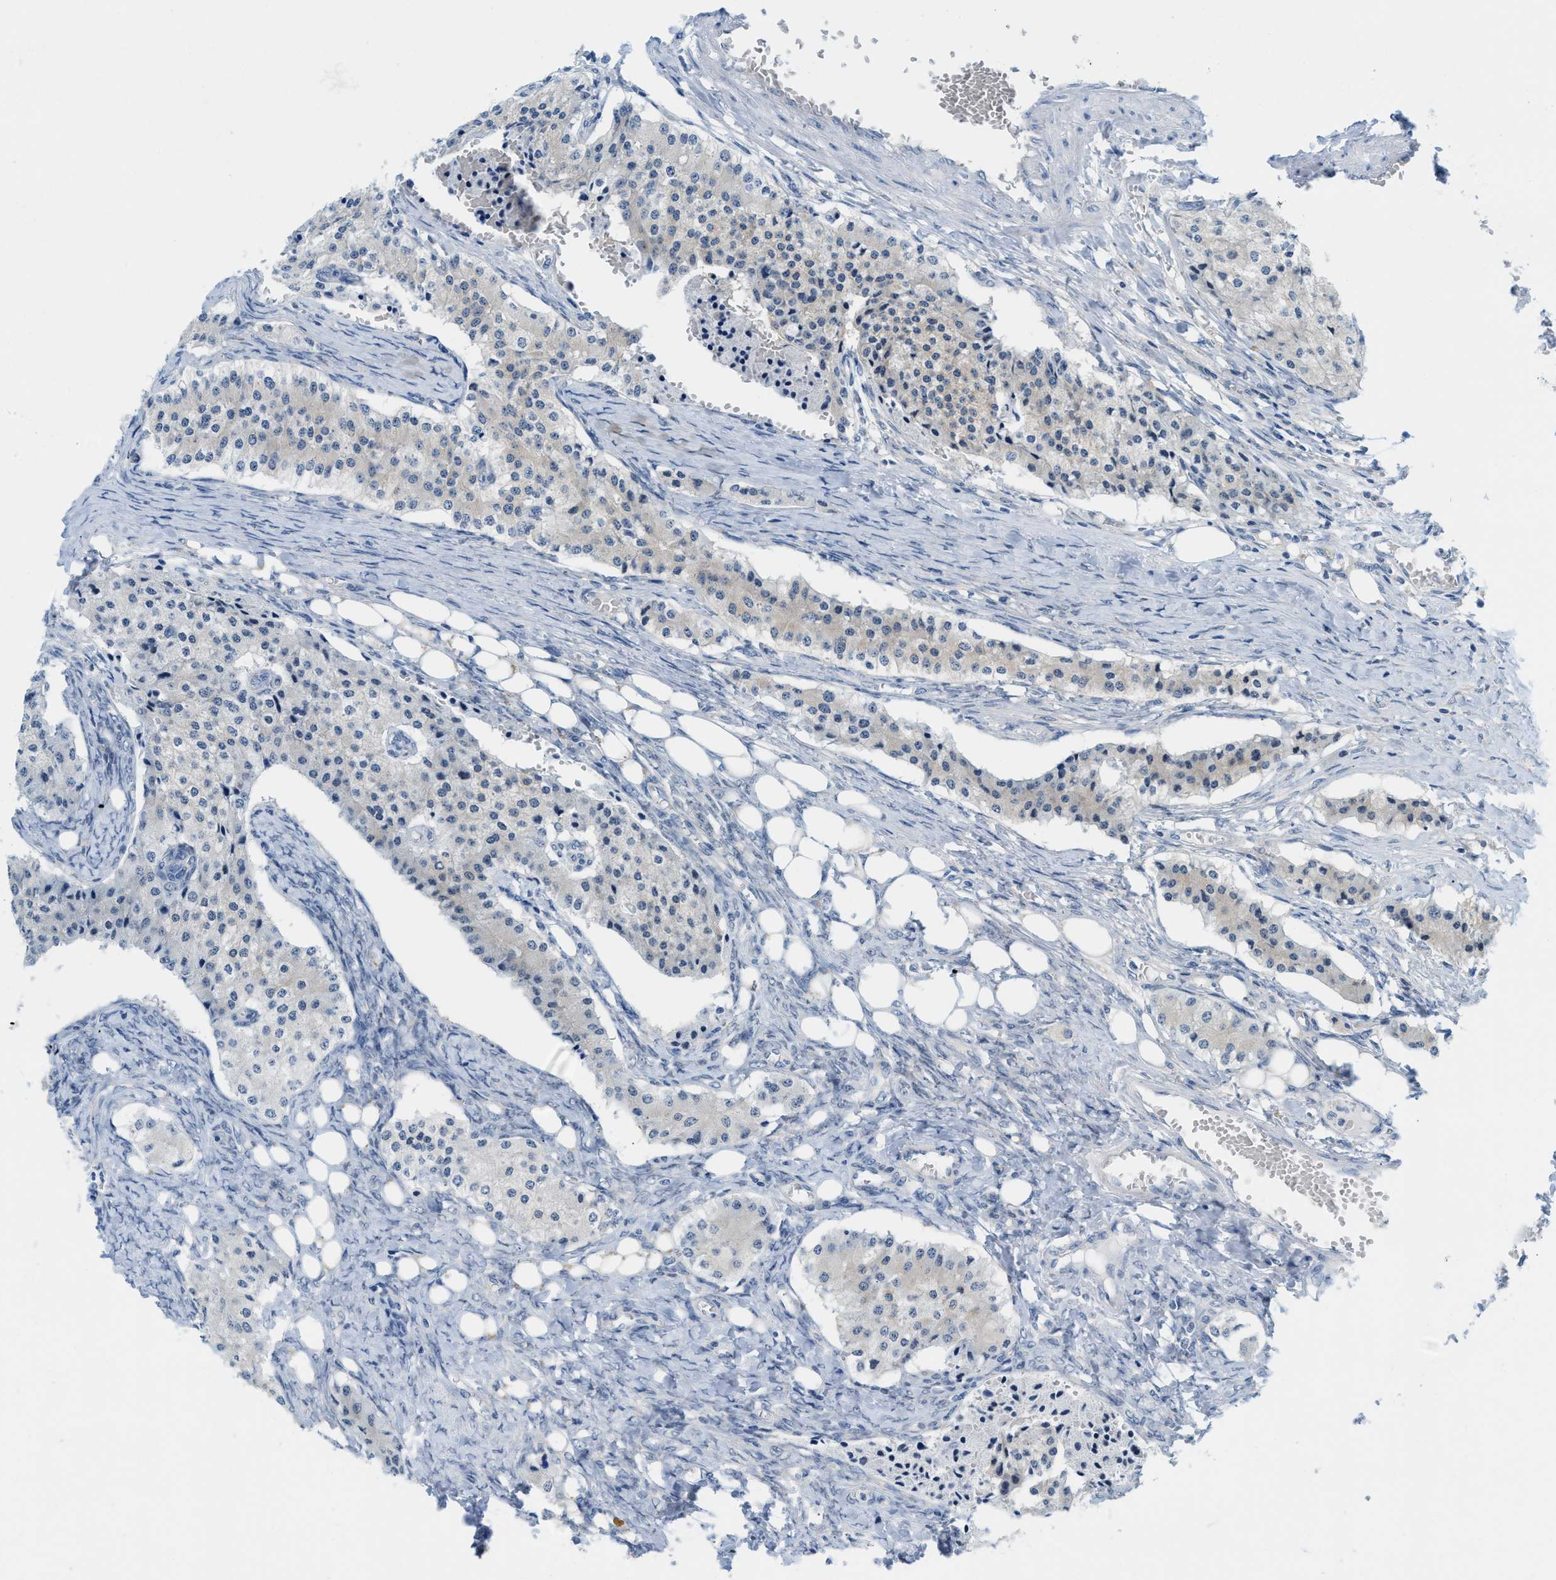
{"staining": {"intensity": "negative", "quantity": "none", "location": "none"}, "tissue": "carcinoid", "cell_type": "Tumor cells", "image_type": "cancer", "snomed": [{"axis": "morphology", "description": "Carcinoid, malignant, NOS"}, {"axis": "topography", "description": "Colon"}], "caption": "This histopathology image is of carcinoid stained with immunohistochemistry (IHC) to label a protein in brown with the nuclei are counter-stained blue. There is no expression in tumor cells.", "gene": "WIPI2", "patient": {"sex": "female", "age": 52}}